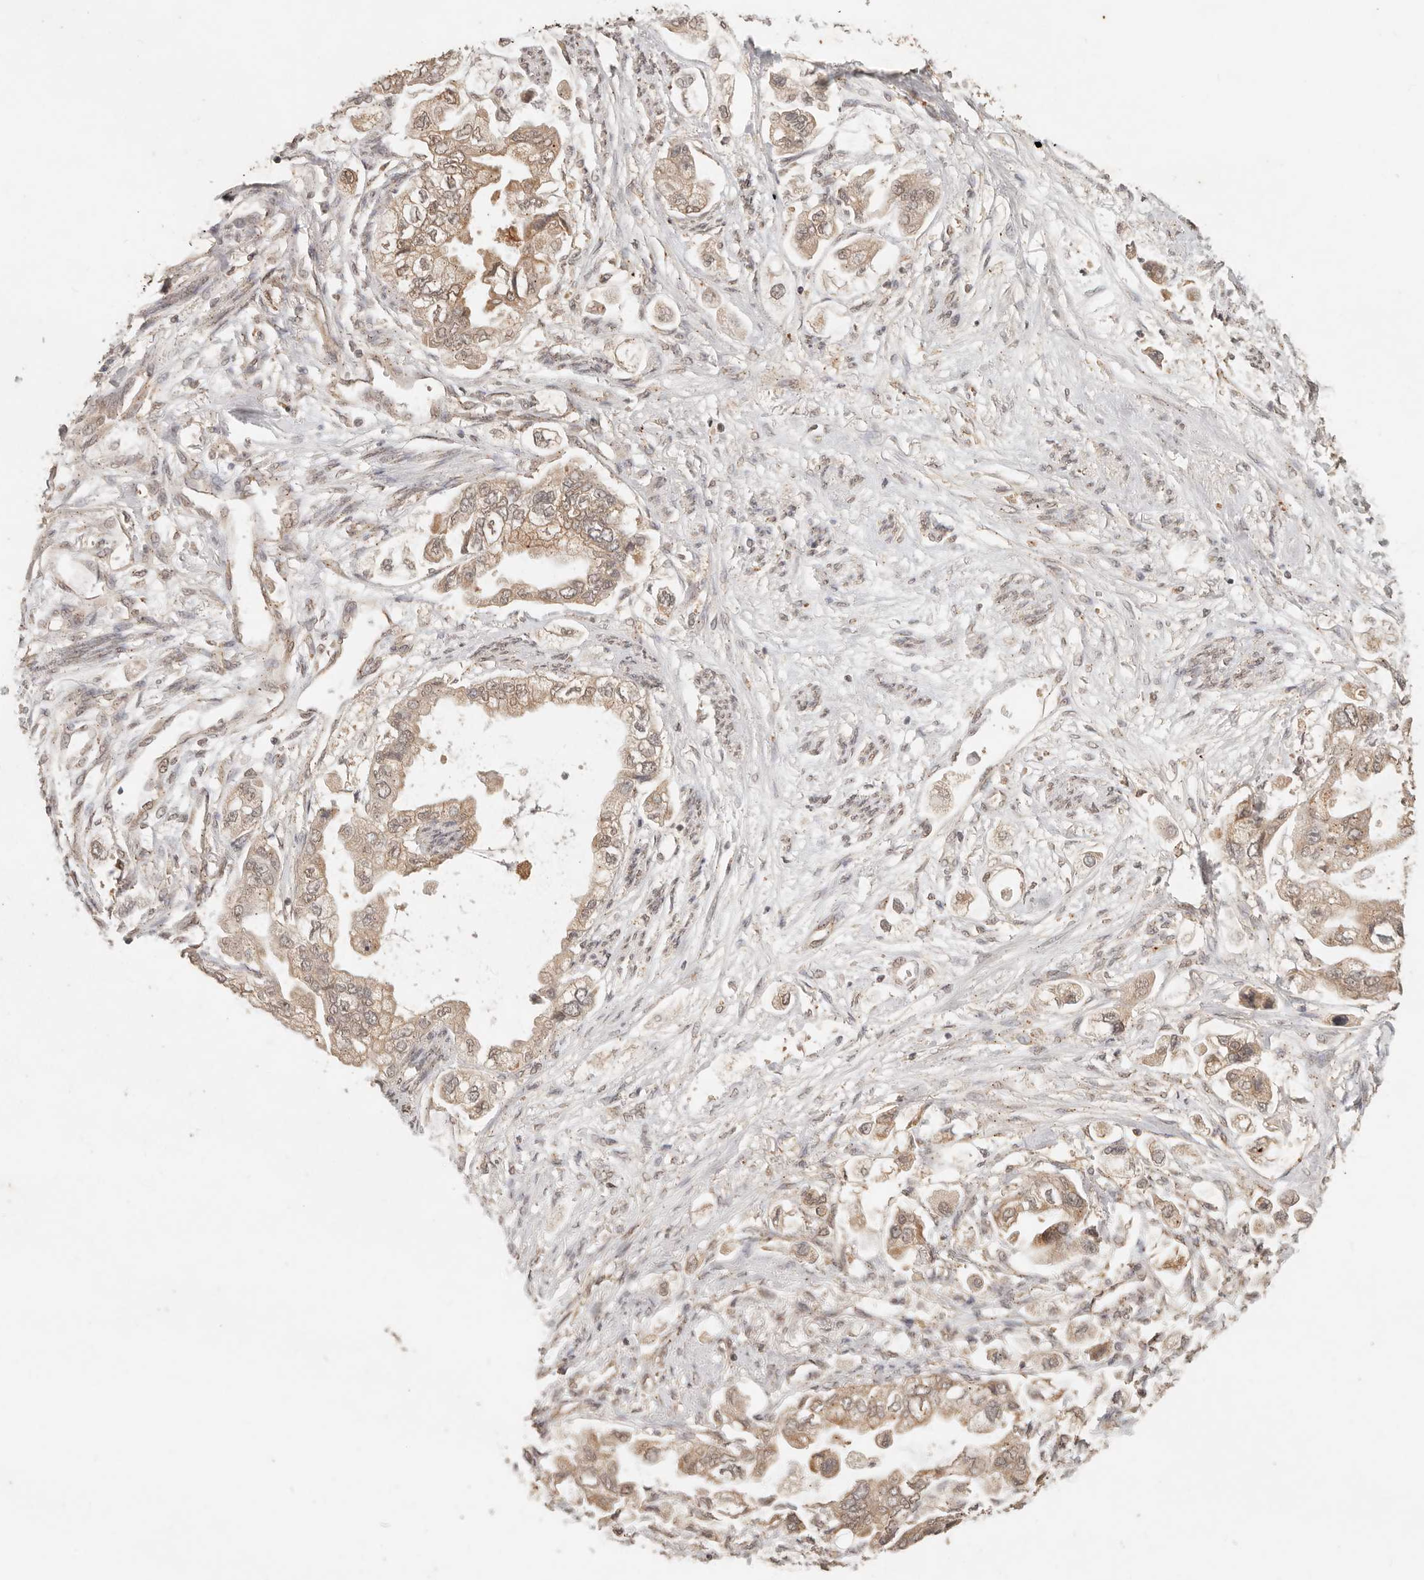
{"staining": {"intensity": "moderate", "quantity": ">75%", "location": "cytoplasmic/membranous"}, "tissue": "stomach cancer", "cell_type": "Tumor cells", "image_type": "cancer", "snomed": [{"axis": "morphology", "description": "Adenocarcinoma, NOS"}, {"axis": "topography", "description": "Stomach"}], "caption": "Immunohistochemical staining of adenocarcinoma (stomach) shows medium levels of moderate cytoplasmic/membranous expression in approximately >75% of tumor cells.", "gene": "LMO4", "patient": {"sex": "male", "age": 62}}